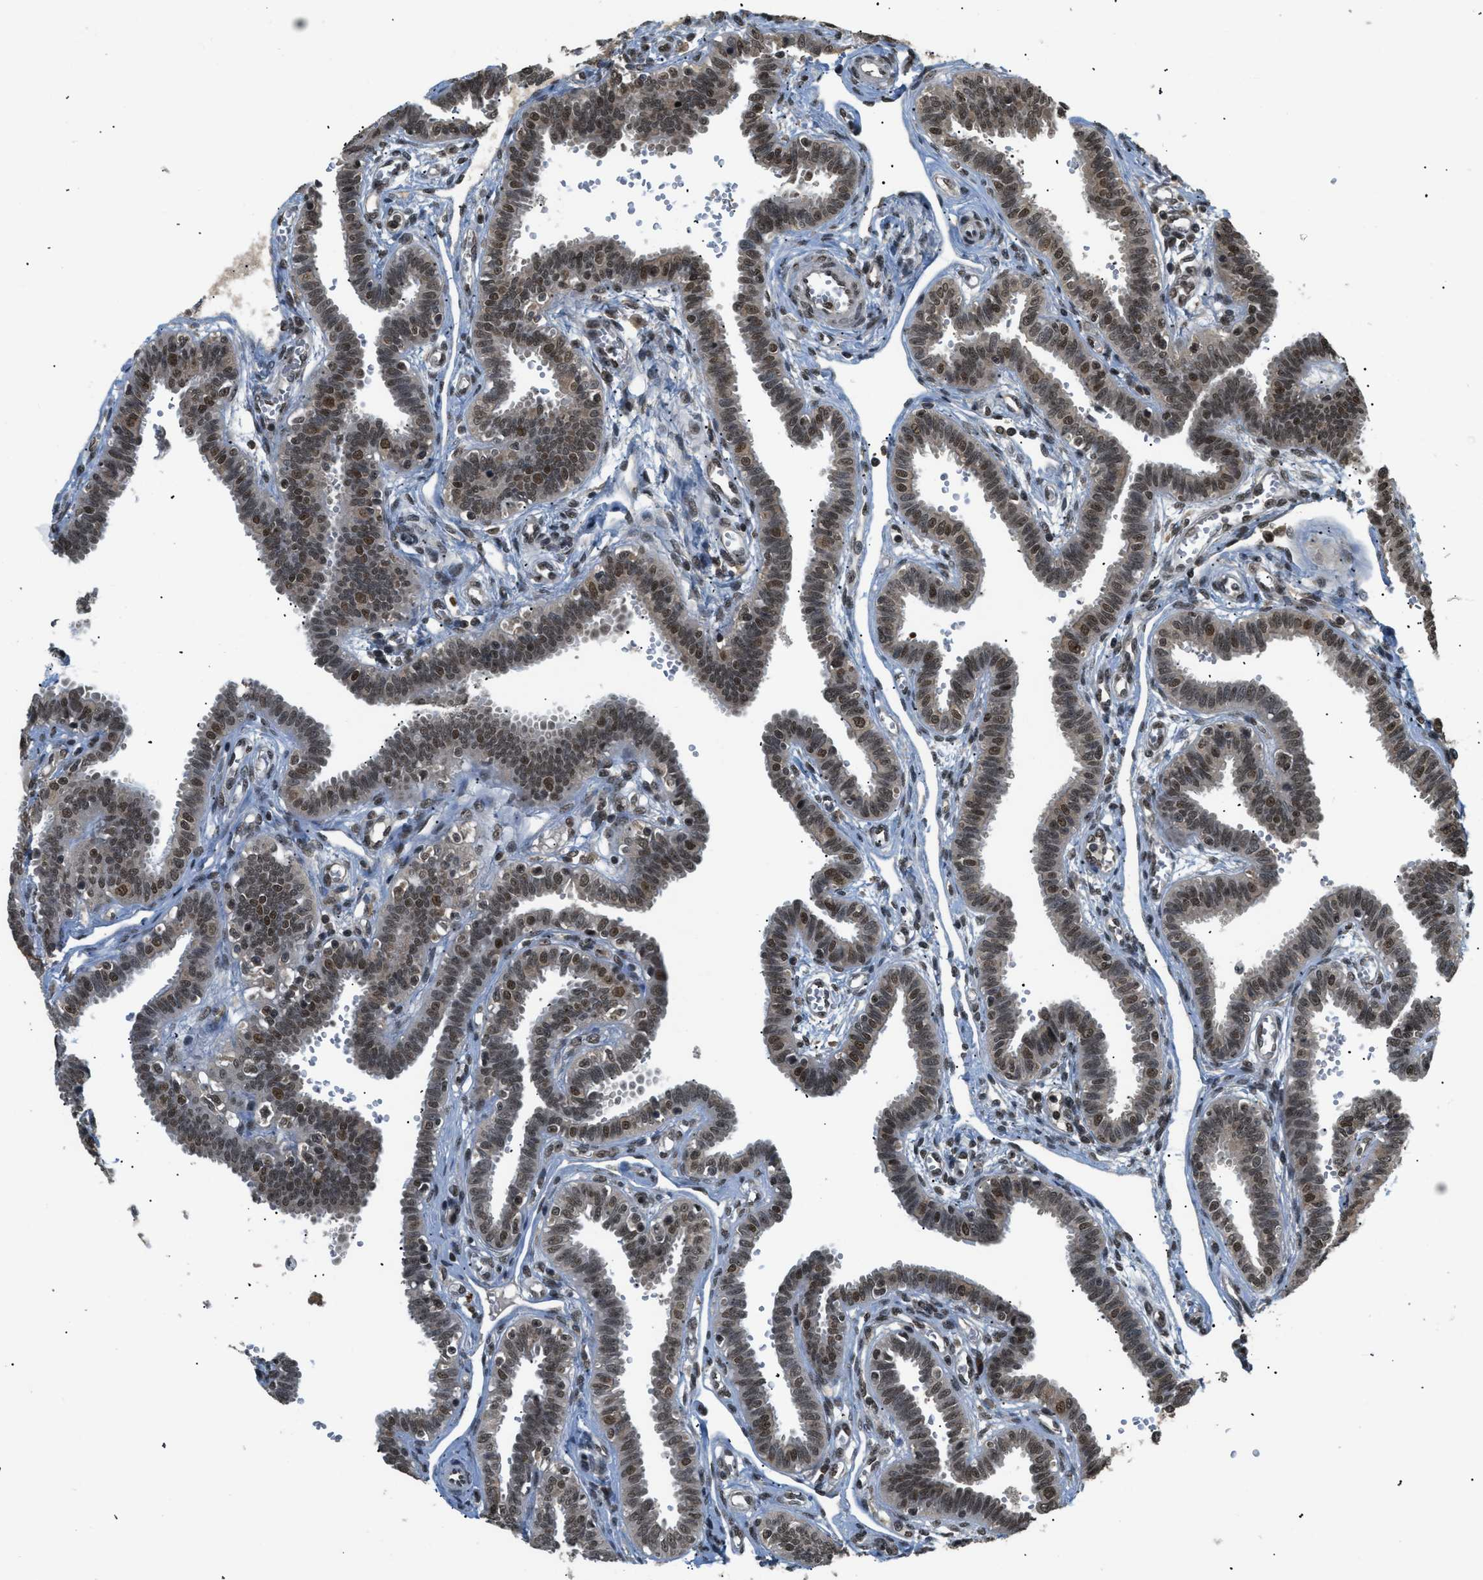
{"staining": {"intensity": "moderate", "quantity": ">75%", "location": "nuclear"}, "tissue": "fallopian tube", "cell_type": "Glandular cells", "image_type": "normal", "snomed": [{"axis": "morphology", "description": "Normal tissue, NOS"}, {"axis": "topography", "description": "Fallopian tube"}], "caption": "Protein analysis of unremarkable fallopian tube exhibits moderate nuclear expression in about >75% of glandular cells.", "gene": "RBM5", "patient": {"sex": "female", "age": 32}}